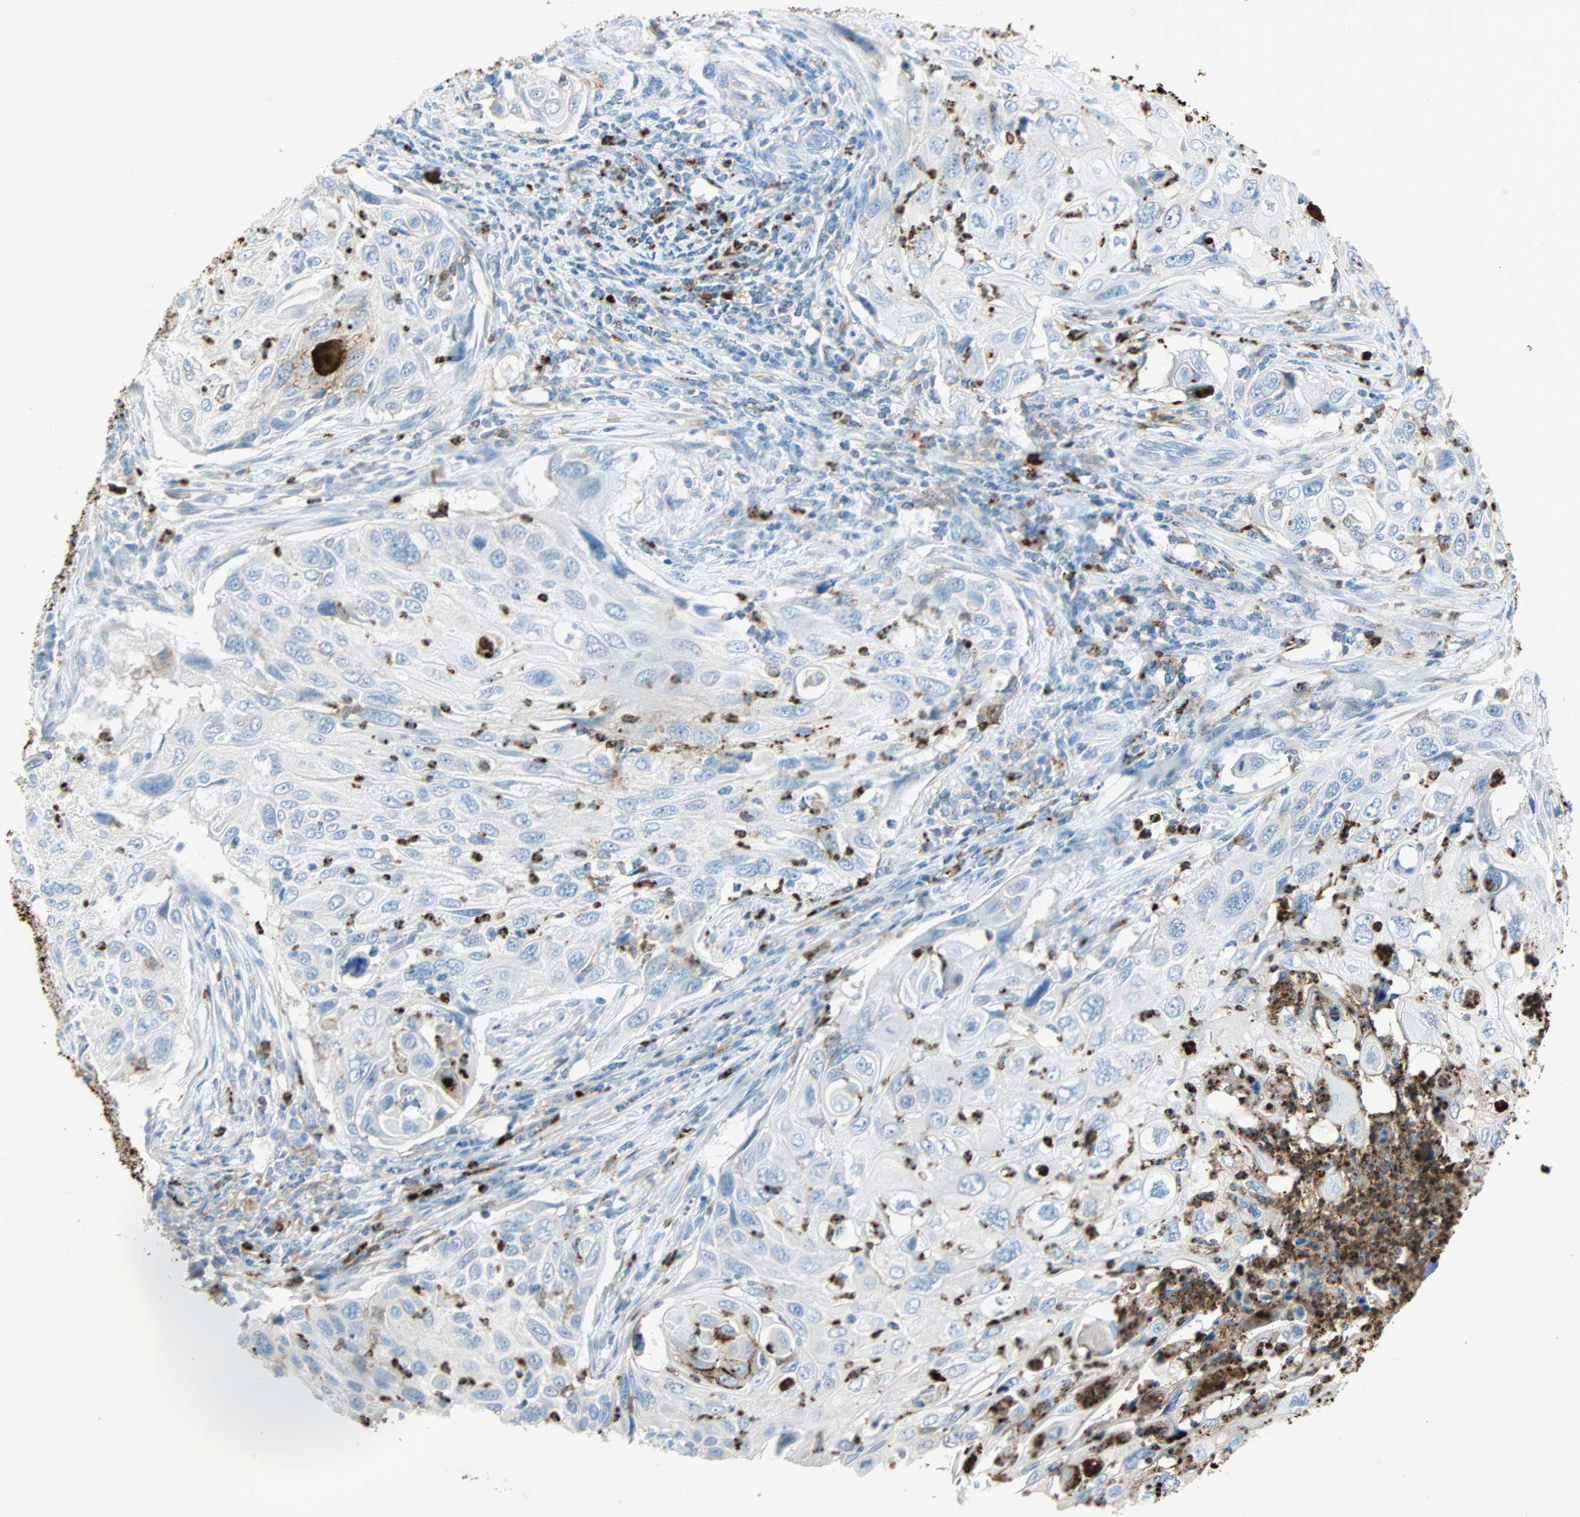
{"staining": {"intensity": "negative", "quantity": "none", "location": "none"}, "tissue": "cervical cancer", "cell_type": "Tumor cells", "image_type": "cancer", "snomed": [{"axis": "morphology", "description": "Squamous cell carcinoma, NOS"}, {"axis": "topography", "description": "Cervix"}], "caption": "High magnification brightfield microscopy of squamous cell carcinoma (cervical) stained with DAB (3,3'-diaminobenzidine) (brown) and counterstained with hematoxylin (blue): tumor cells show no significant positivity.", "gene": "CLEC4A", "patient": {"sex": "female", "age": 70}}